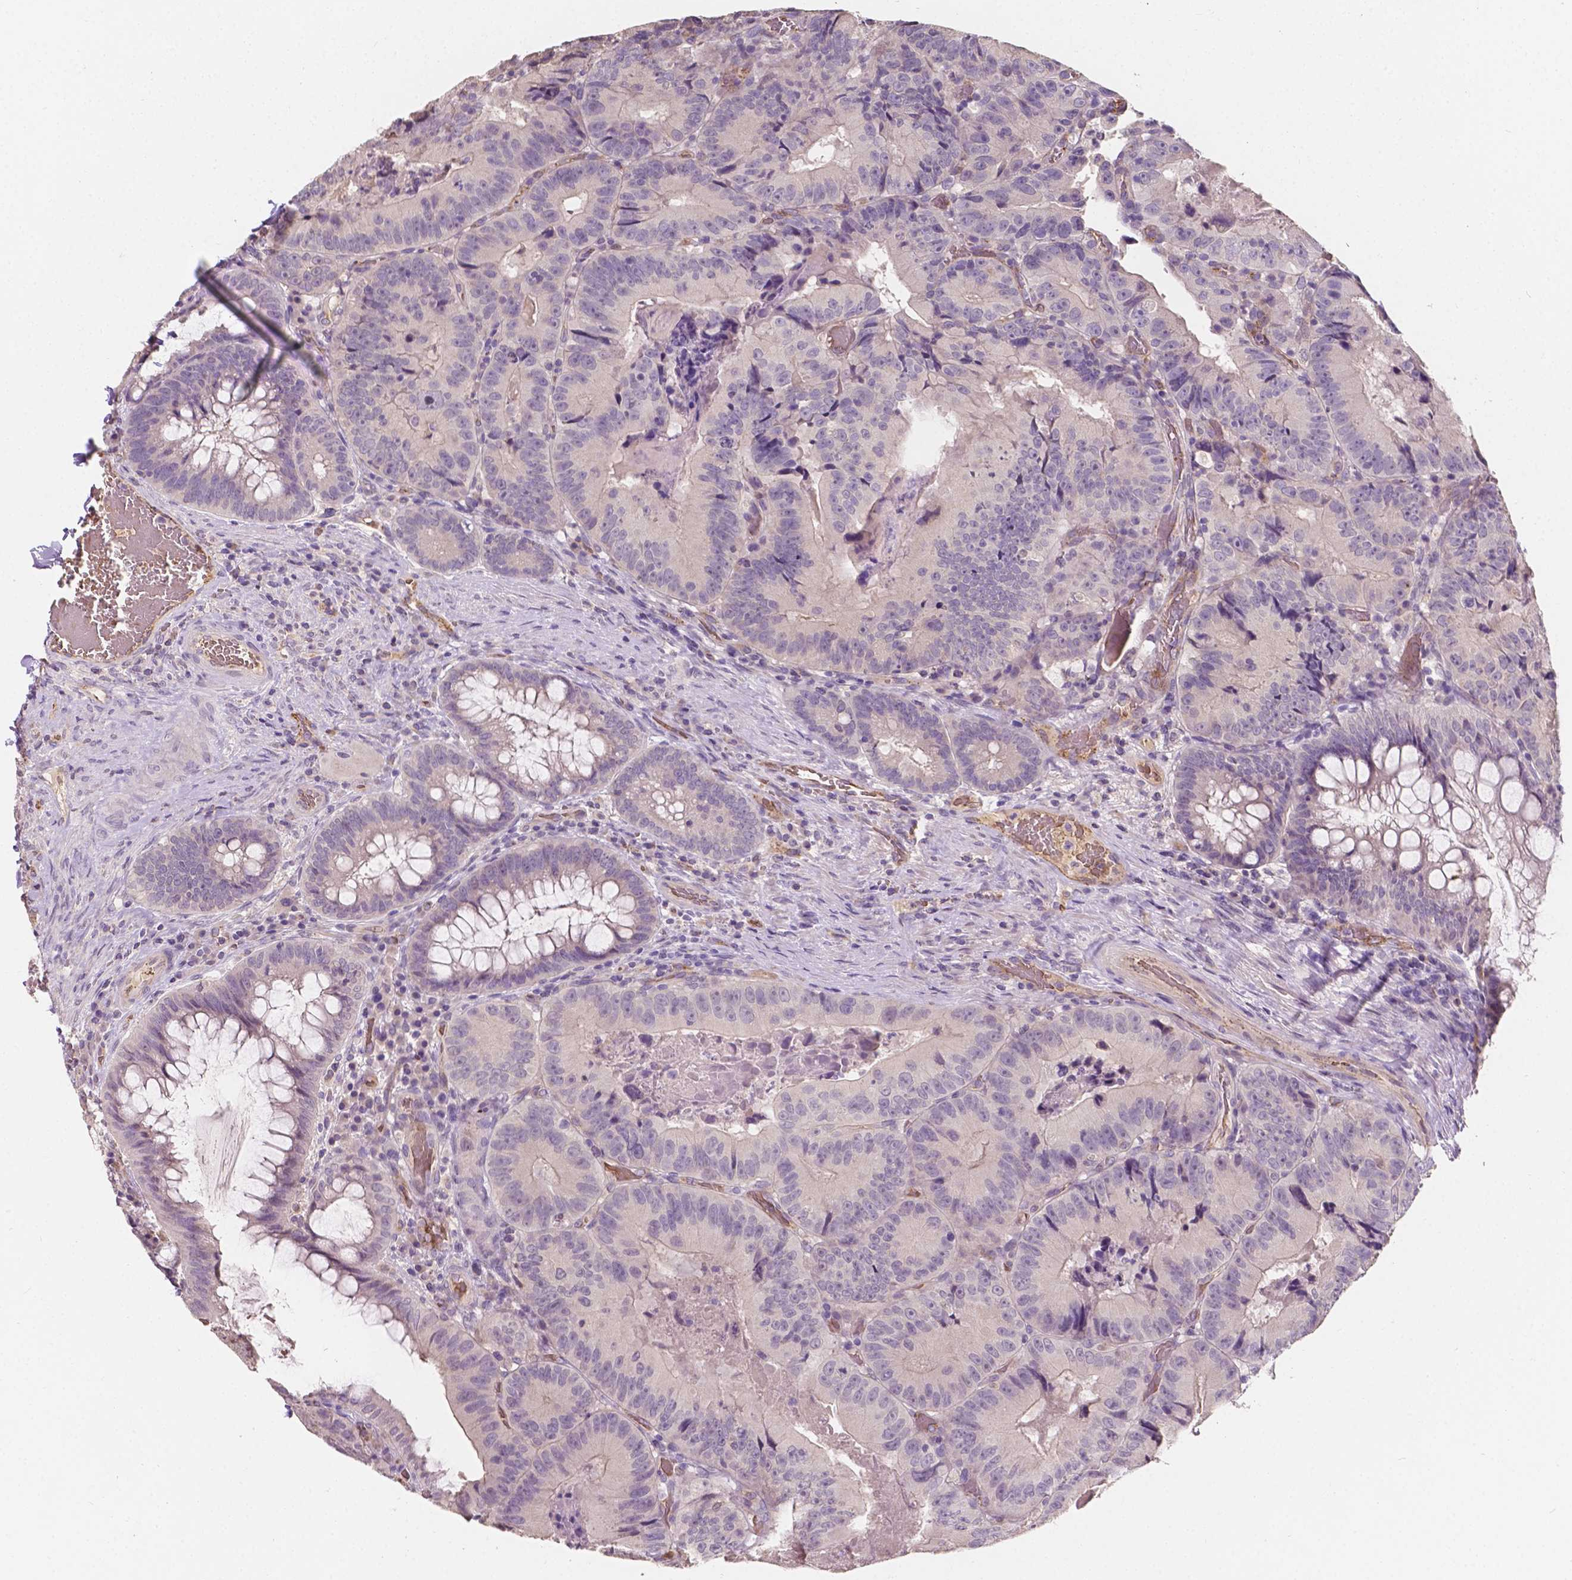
{"staining": {"intensity": "negative", "quantity": "none", "location": "none"}, "tissue": "colorectal cancer", "cell_type": "Tumor cells", "image_type": "cancer", "snomed": [{"axis": "morphology", "description": "Adenocarcinoma, NOS"}, {"axis": "topography", "description": "Colon"}], "caption": "Tumor cells are negative for brown protein staining in colorectal cancer.", "gene": "SLC22A4", "patient": {"sex": "female", "age": 86}}